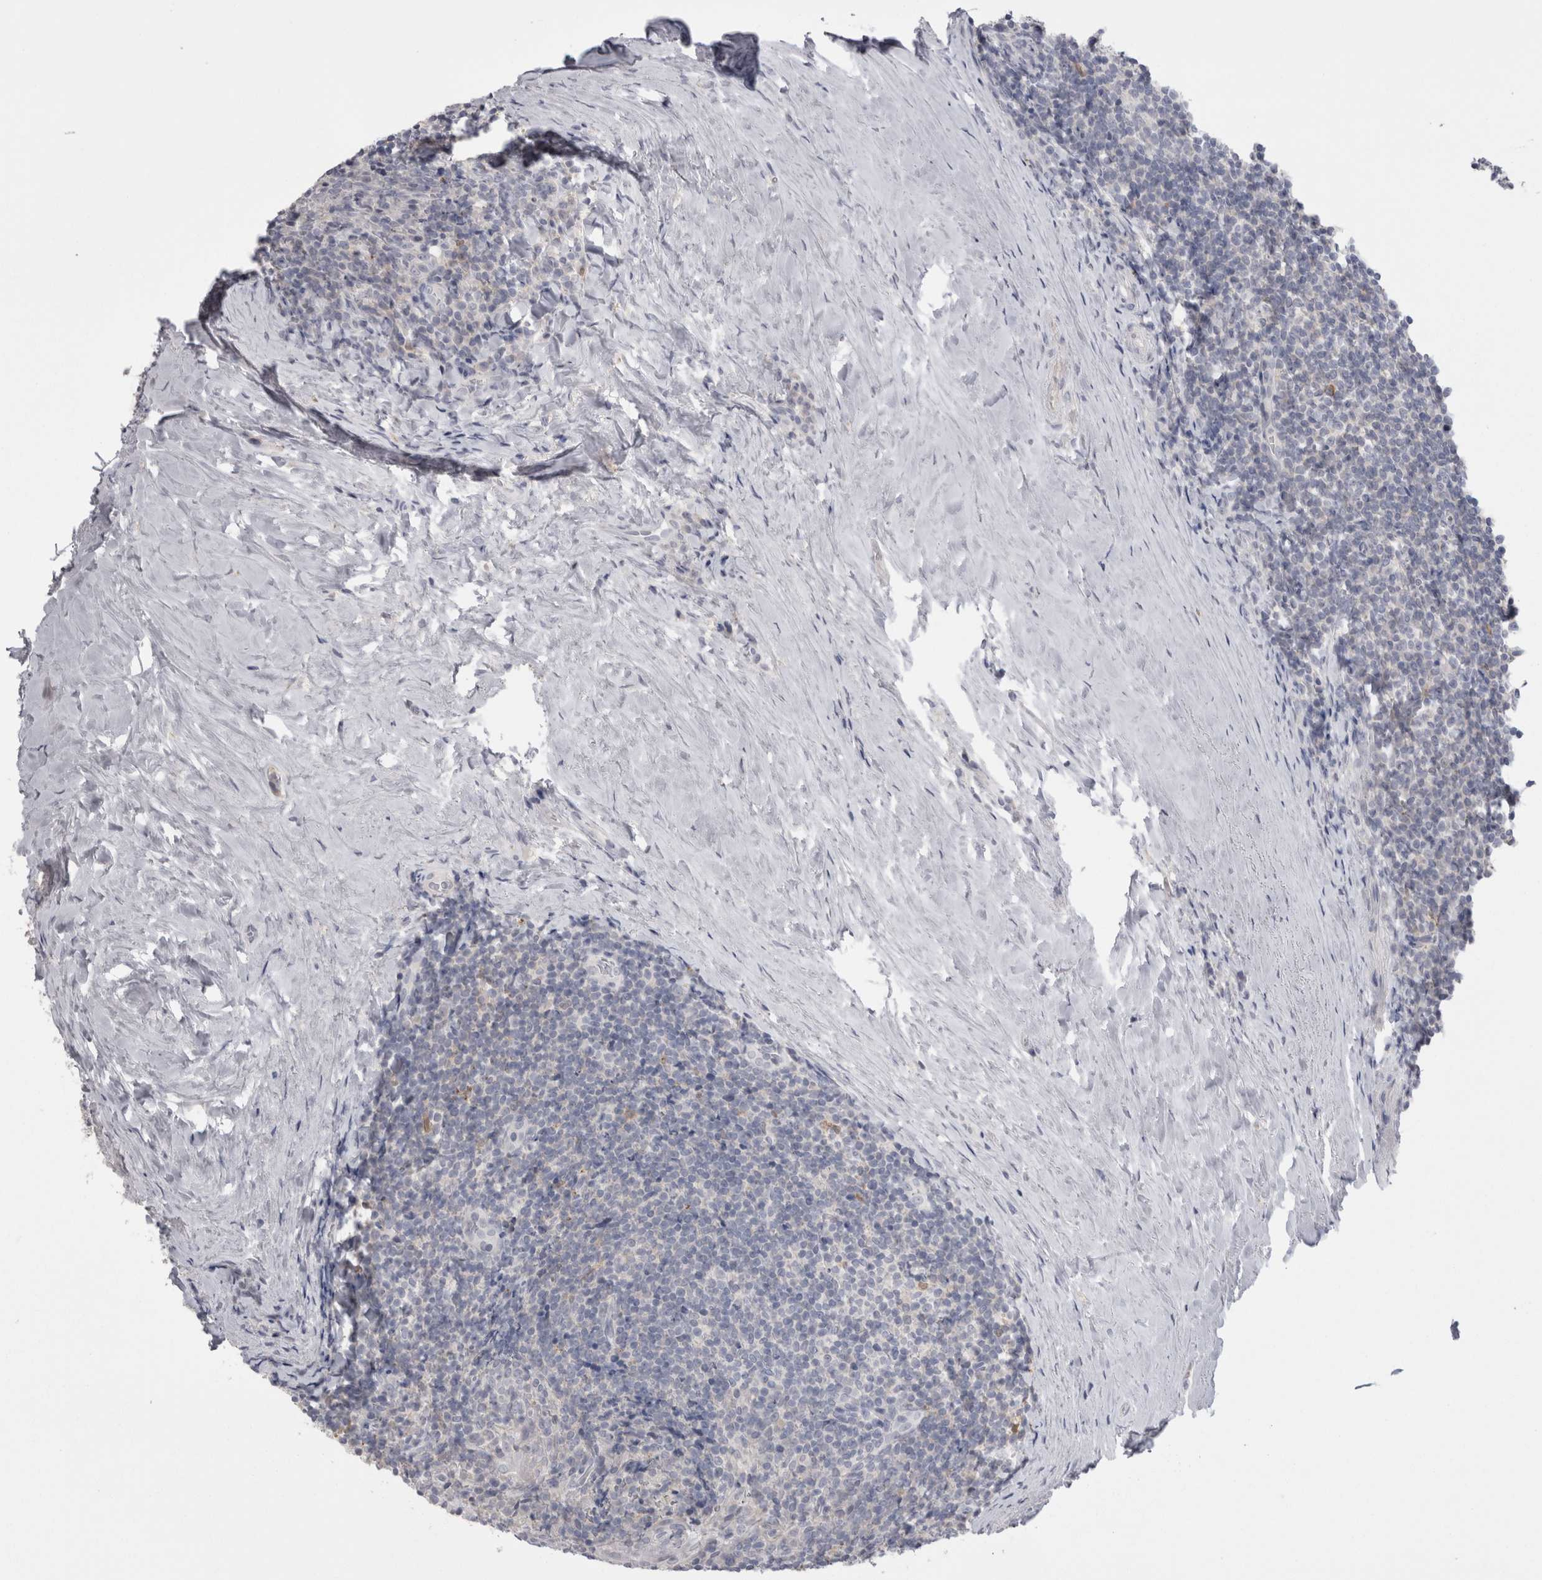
{"staining": {"intensity": "moderate", "quantity": "<25%", "location": "cytoplasmic/membranous,nuclear"}, "tissue": "tonsil", "cell_type": "Germinal center cells", "image_type": "normal", "snomed": [{"axis": "morphology", "description": "Normal tissue, NOS"}, {"axis": "topography", "description": "Tonsil"}], "caption": "This histopathology image exhibits IHC staining of normal human tonsil, with low moderate cytoplasmic/membranous,nuclear expression in approximately <25% of germinal center cells.", "gene": "SUCNR1", "patient": {"sex": "male", "age": 37}}